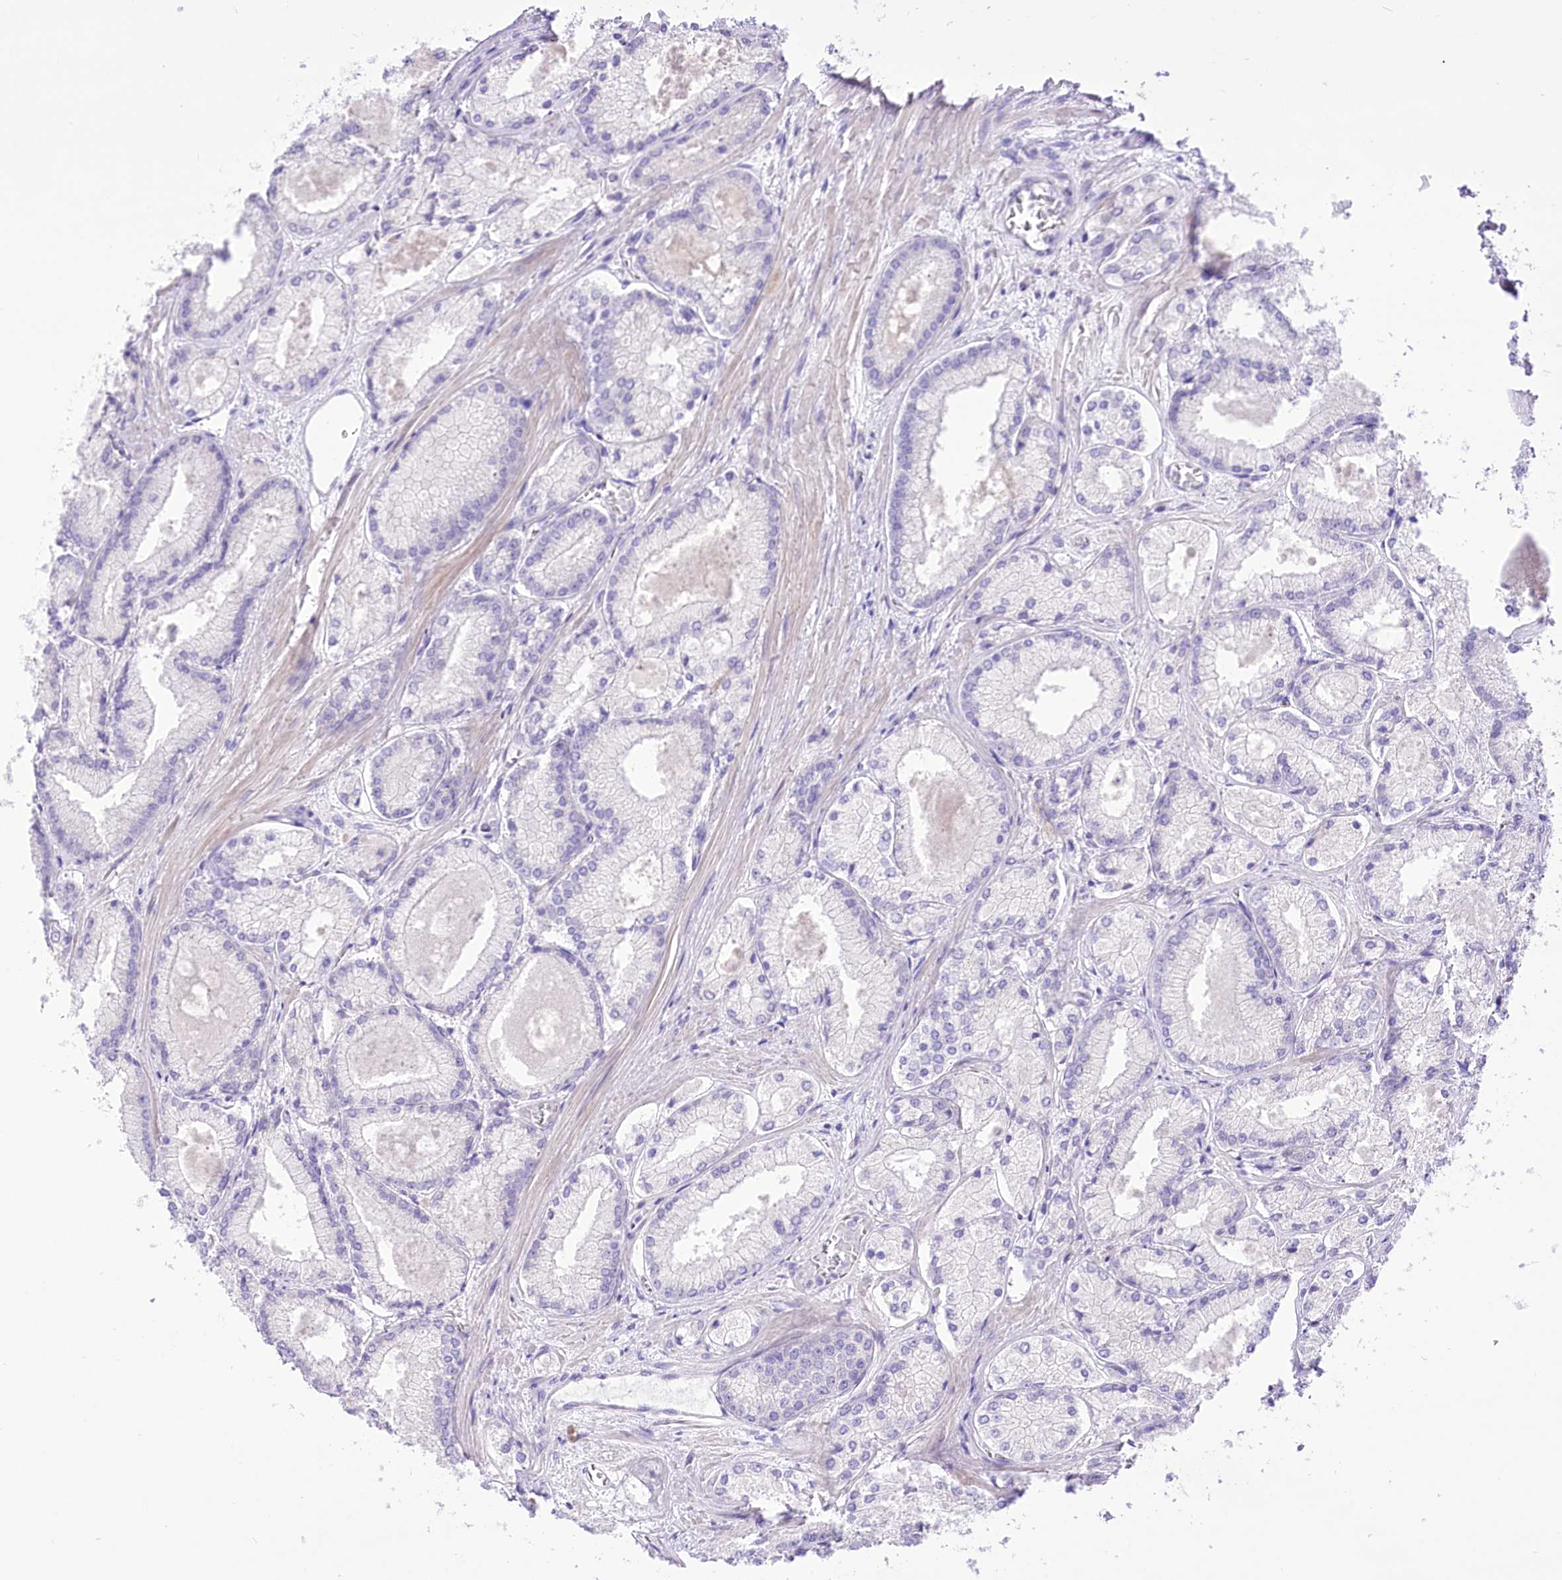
{"staining": {"intensity": "negative", "quantity": "none", "location": "none"}, "tissue": "prostate cancer", "cell_type": "Tumor cells", "image_type": "cancer", "snomed": [{"axis": "morphology", "description": "Adenocarcinoma, Low grade"}, {"axis": "topography", "description": "Prostate"}], "caption": "The photomicrograph reveals no staining of tumor cells in low-grade adenocarcinoma (prostate).", "gene": "HELT", "patient": {"sex": "male", "age": 74}}